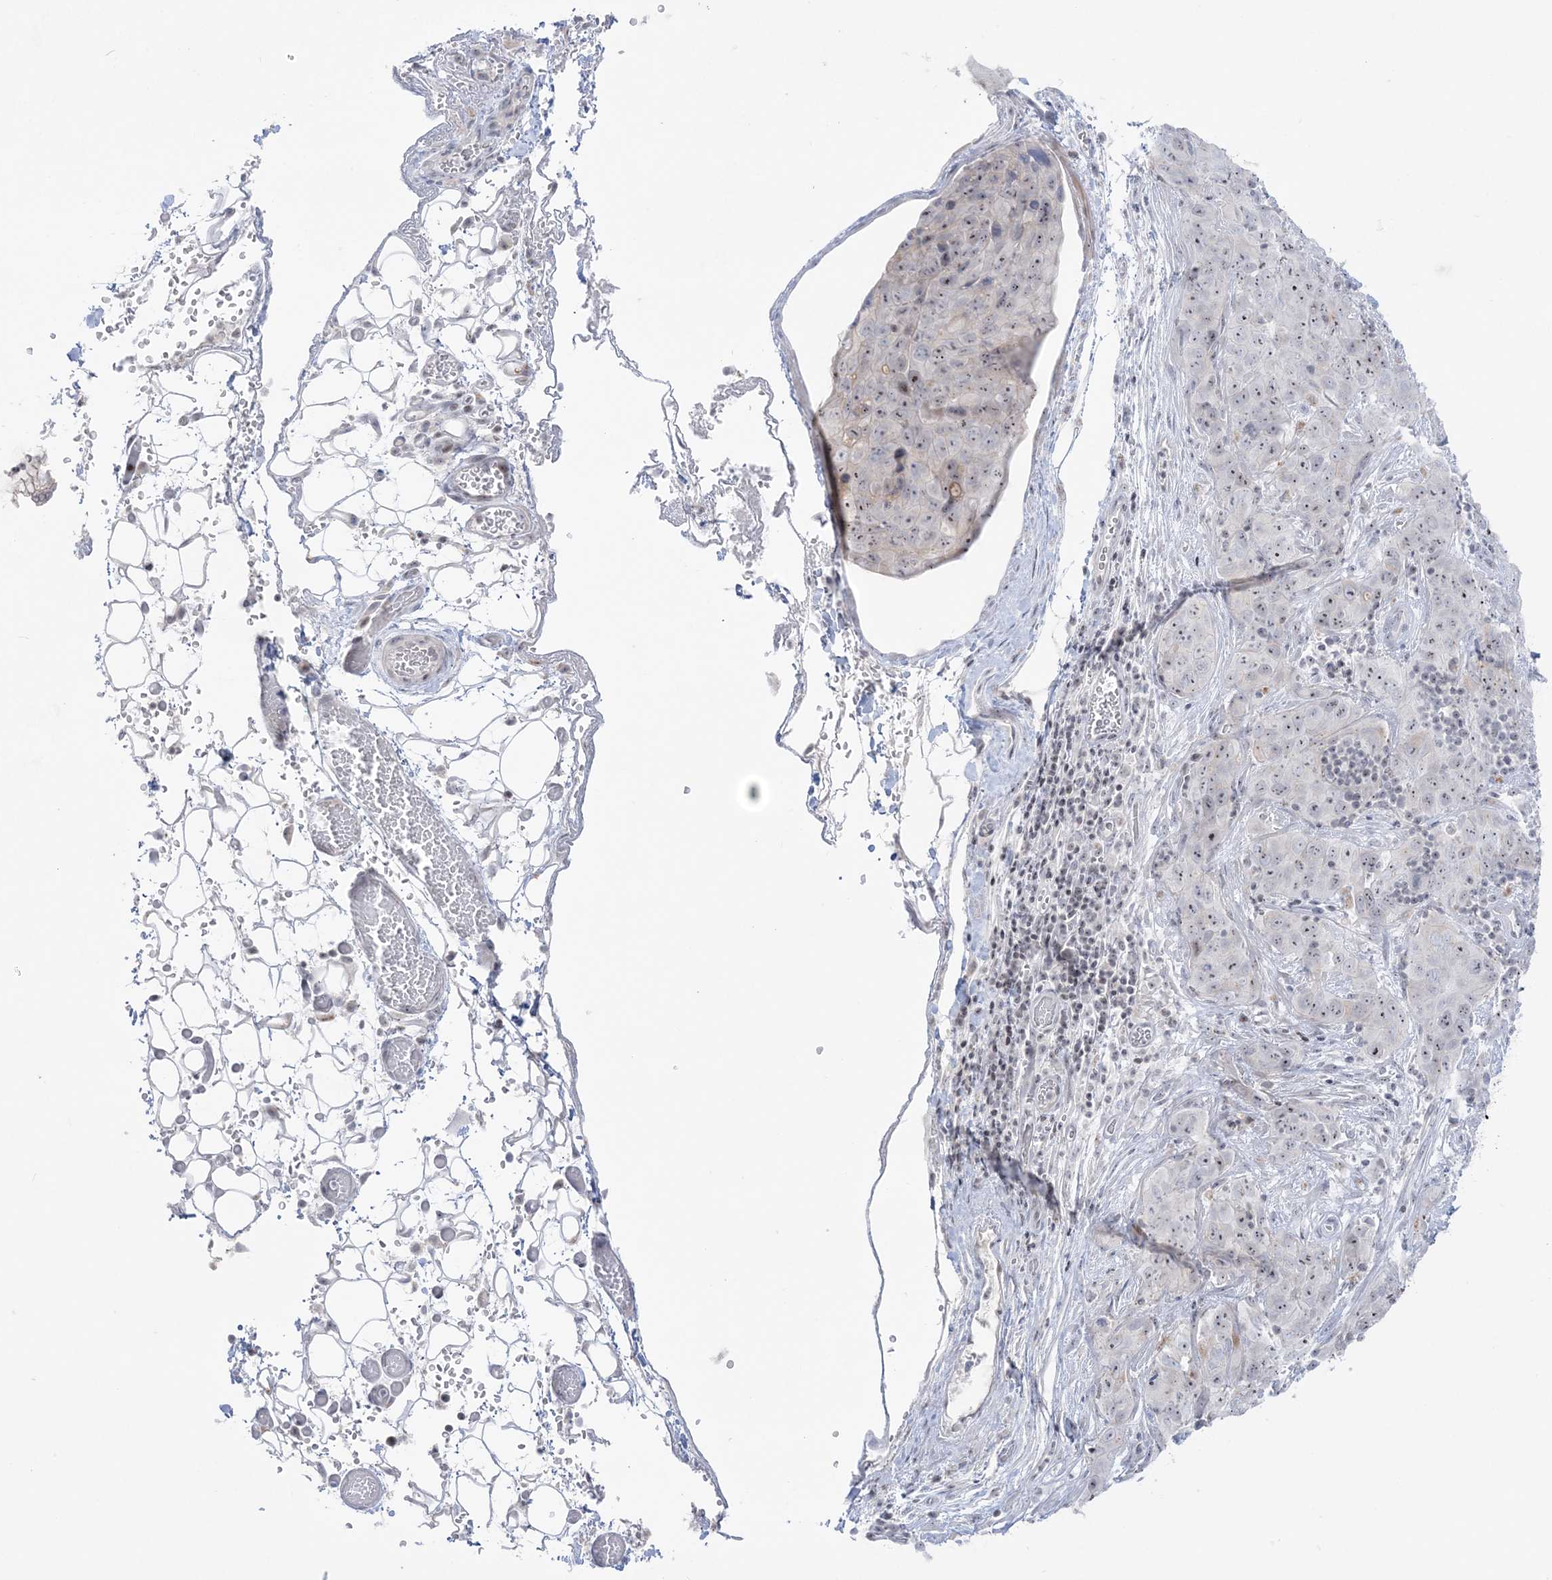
{"staining": {"intensity": "weak", "quantity": "<25%", "location": "nuclear"}, "tissue": "stomach cancer", "cell_type": "Tumor cells", "image_type": "cancer", "snomed": [{"axis": "morphology", "description": "Normal tissue, NOS"}, {"axis": "morphology", "description": "Adenocarcinoma, NOS"}, {"axis": "topography", "description": "Lymph node"}, {"axis": "topography", "description": "Stomach"}], "caption": "High power microscopy micrograph of an immunohistochemistry photomicrograph of stomach adenocarcinoma, revealing no significant expression in tumor cells.", "gene": "SH3BP4", "patient": {"sex": "male", "age": 48}}